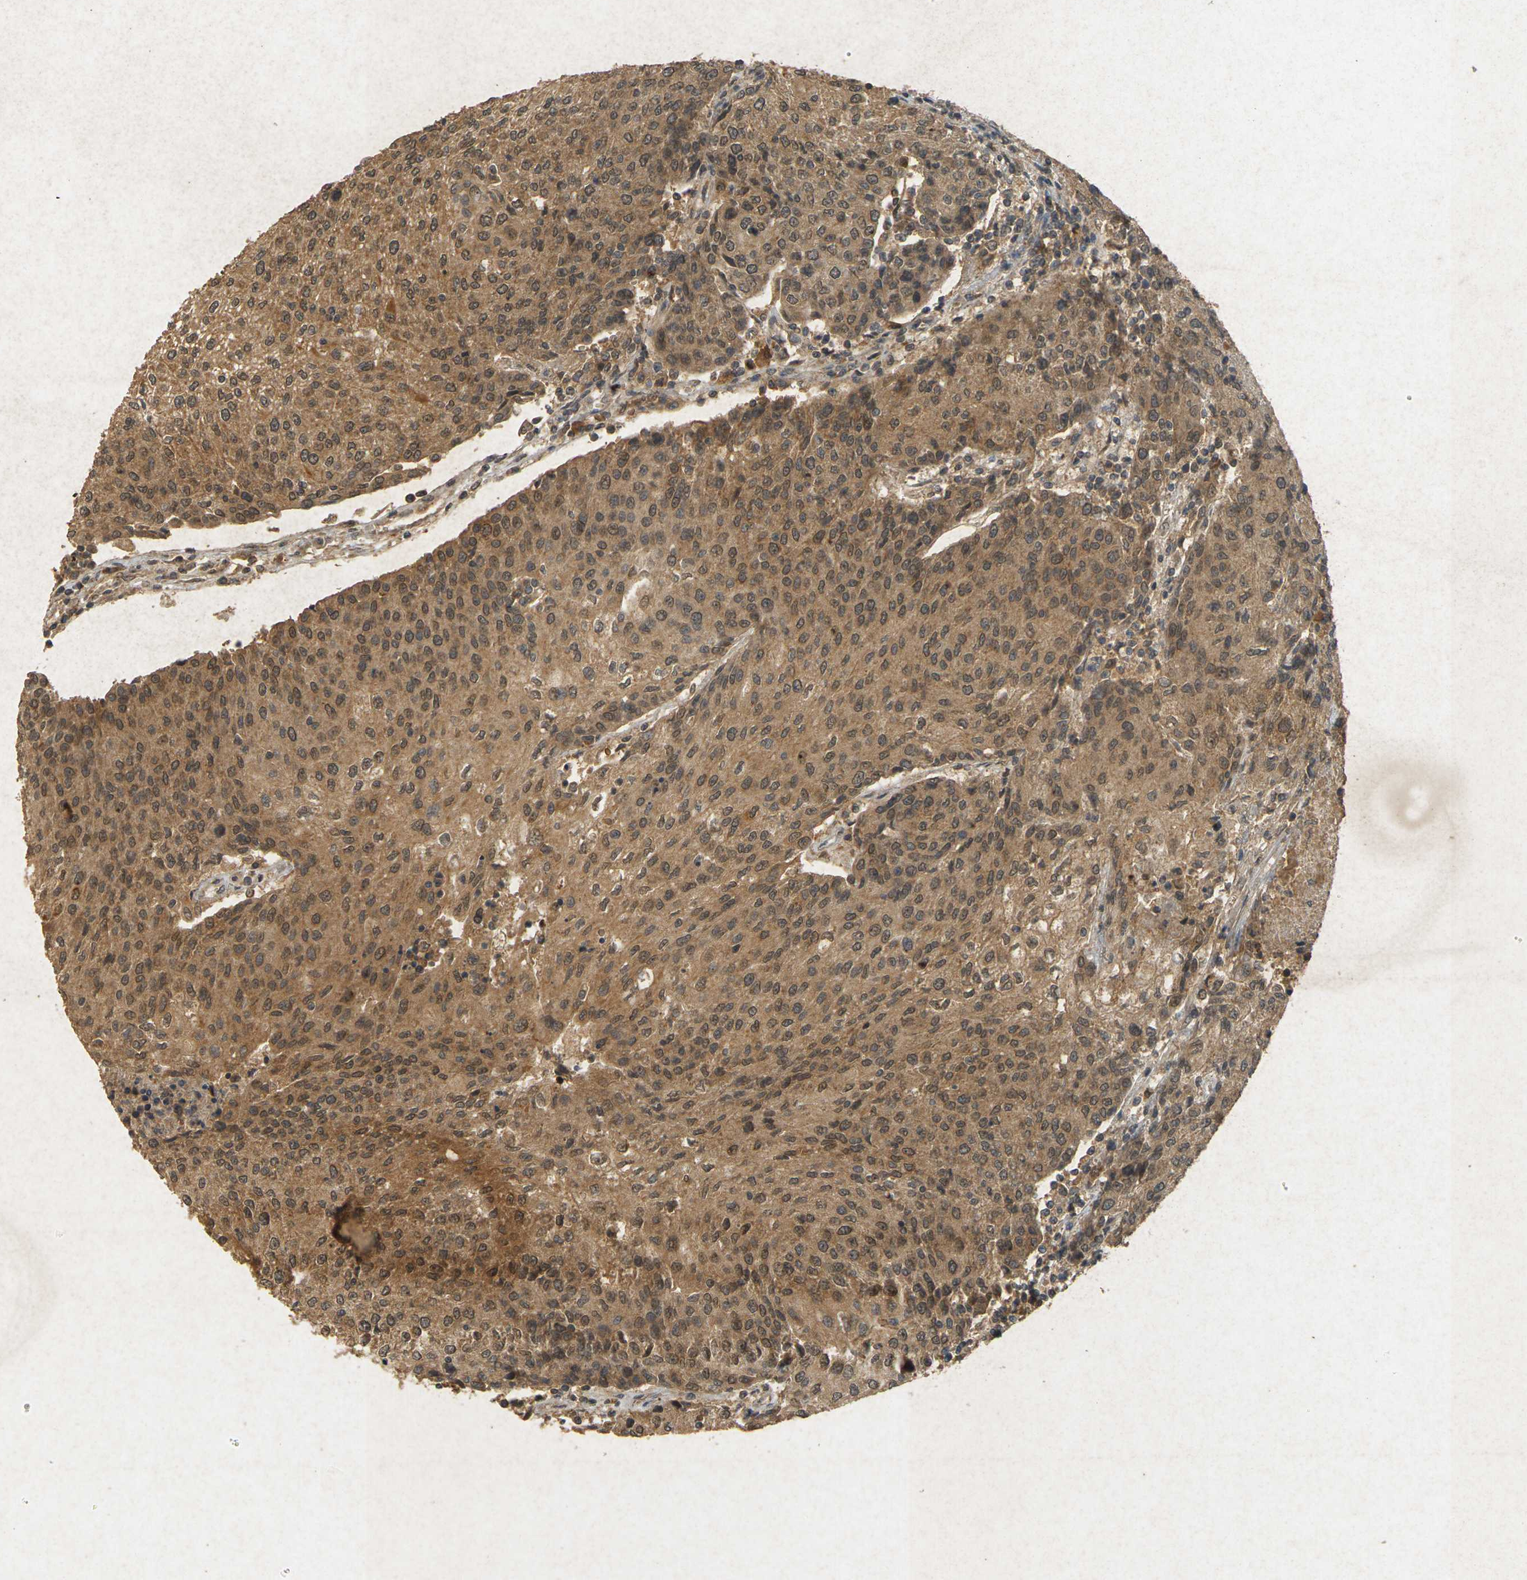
{"staining": {"intensity": "moderate", "quantity": ">75%", "location": "cytoplasmic/membranous"}, "tissue": "urothelial cancer", "cell_type": "Tumor cells", "image_type": "cancer", "snomed": [{"axis": "morphology", "description": "Urothelial carcinoma, High grade"}, {"axis": "topography", "description": "Urinary bladder"}], "caption": "Urothelial cancer stained for a protein (brown) demonstrates moderate cytoplasmic/membranous positive staining in approximately >75% of tumor cells.", "gene": "ERN1", "patient": {"sex": "female", "age": 85}}